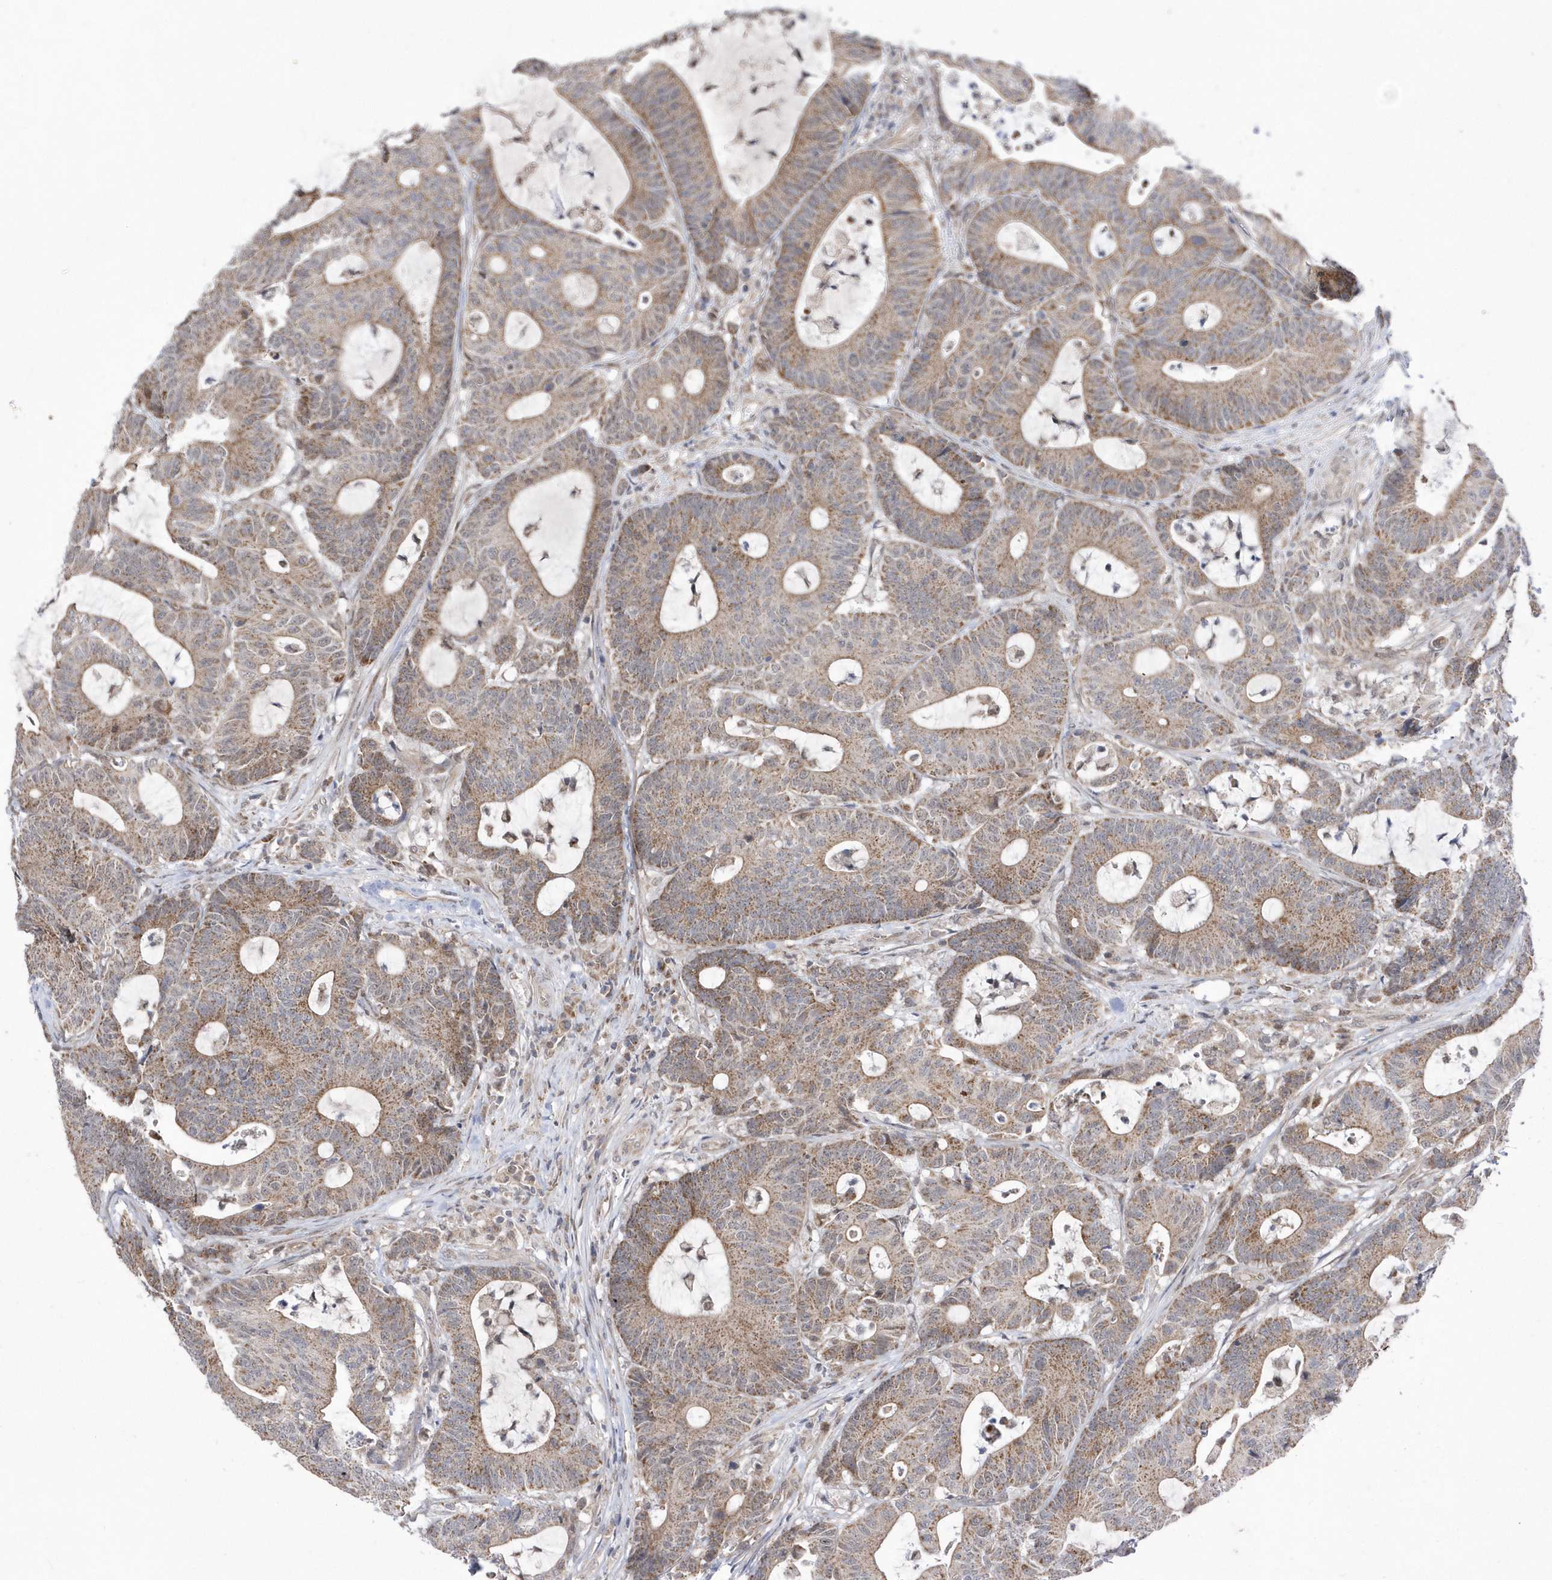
{"staining": {"intensity": "moderate", "quantity": ">75%", "location": "cytoplasmic/membranous"}, "tissue": "colorectal cancer", "cell_type": "Tumor cells", "image_type": "cancer", "snomed": [{"axis": "morphology", "description": "Adenocarcinoma, NOS"}, {"axis": "topography", "description": "Colon"}], "caption": "IHC of human colorectal adenocarcinoma shows medium levels of moderate cytoplasmic/membranous staining in about >75% of tumor cells.", "gene": "DALRD3", "patient": {"sex": "female", "age": 84}}